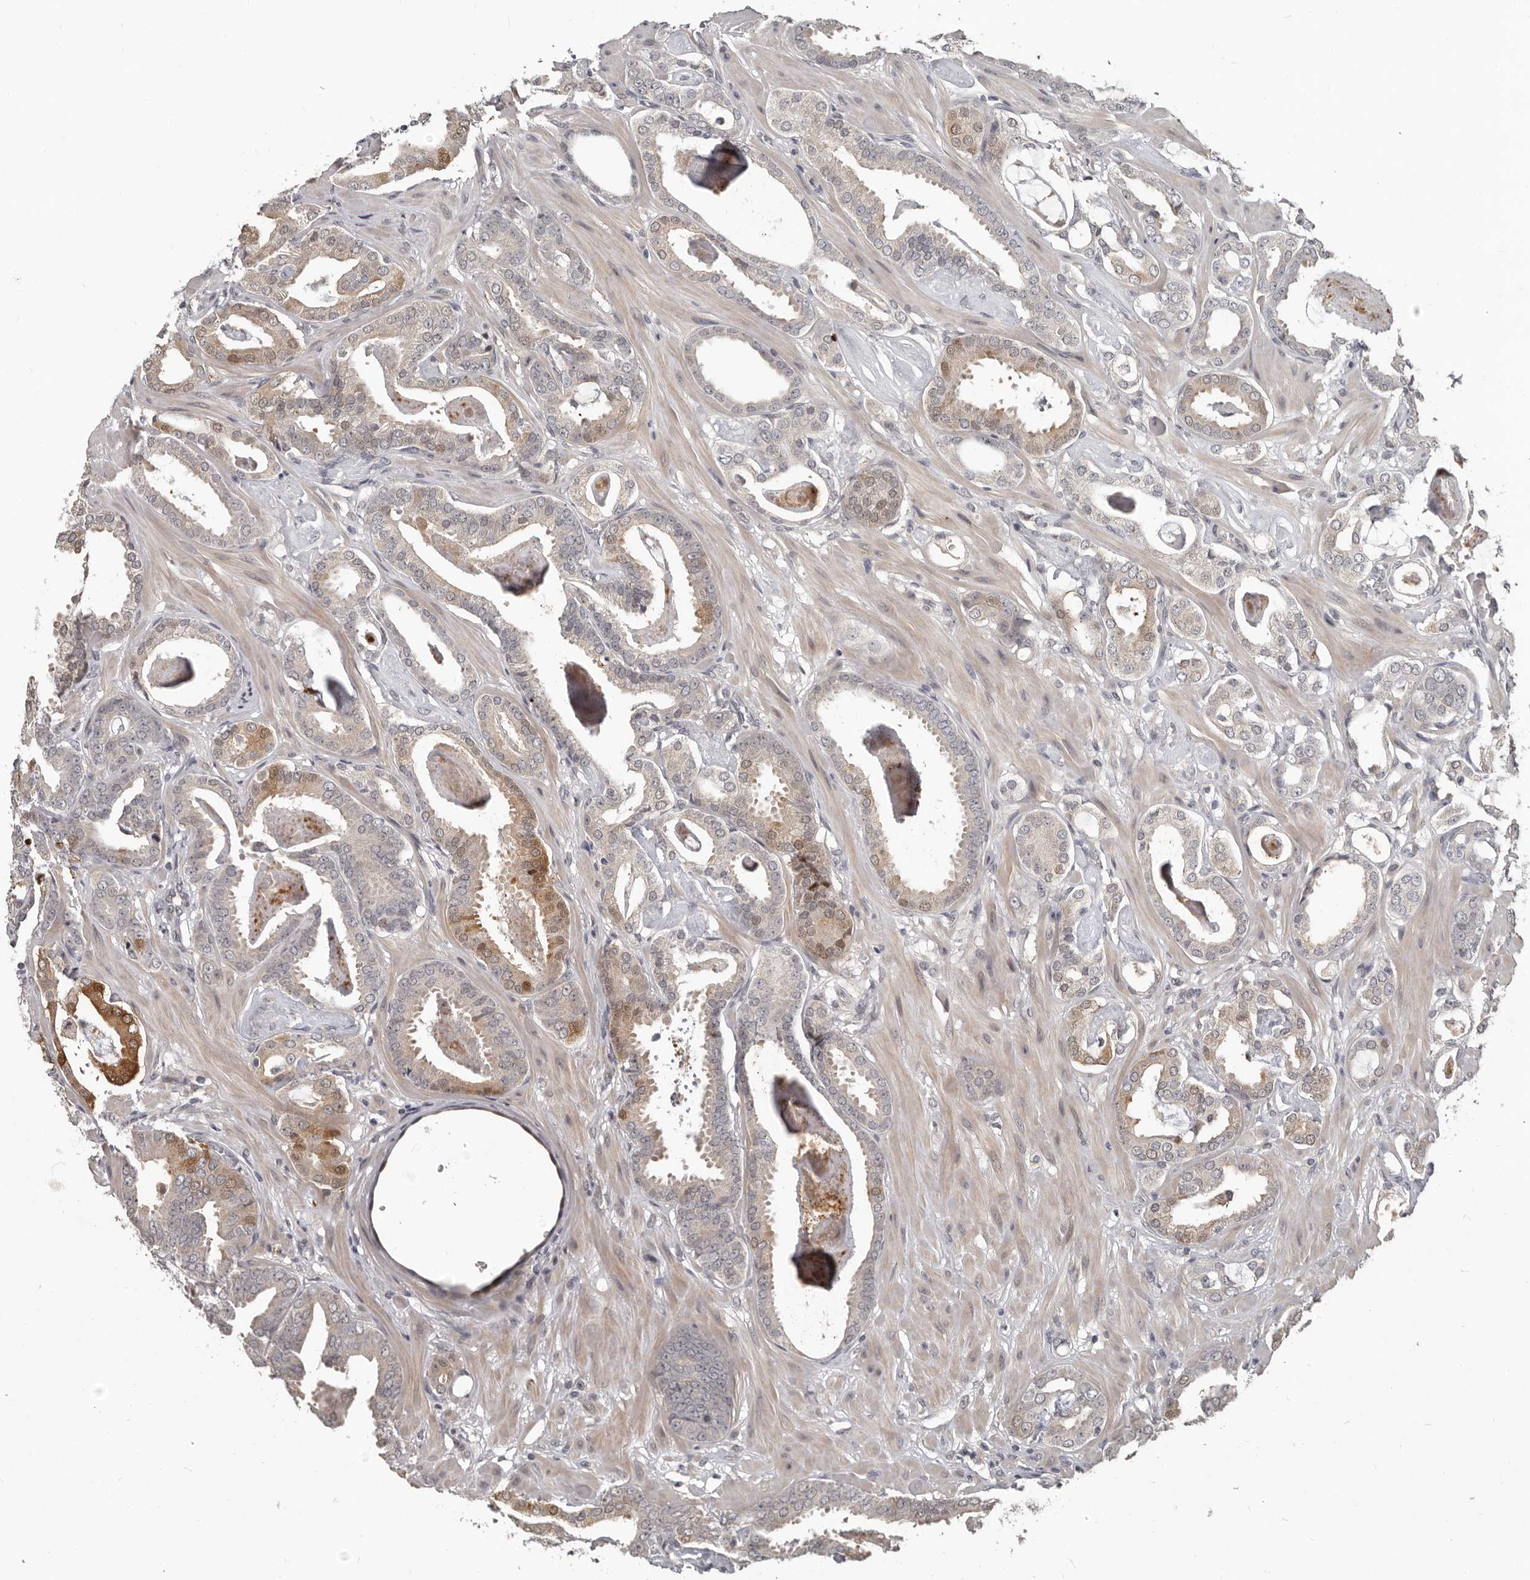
{"staining": {"intensity": "moderate", "quantity": "<25%", "location": "cytoplasmic/membranous,nuclear"}, "tissue": "prostate cancer", "cell_type": "Tumor cells", "image_type": "cancer", "snomed": [{"axis": "morphology", "description": "Adenocarcinoma, Low grade"}, {"axis": "topography", "description": "Prostate"}], "caption": "Brown immunohistochemical staining in human low-grade adenocarcinoma (prostate) exhibits moderate cytoplasmic/membranous and nuclear expression in about <25% of tumor cells.", "gene": "APOL6", "patient": {"sex": "male", "age": 53}}